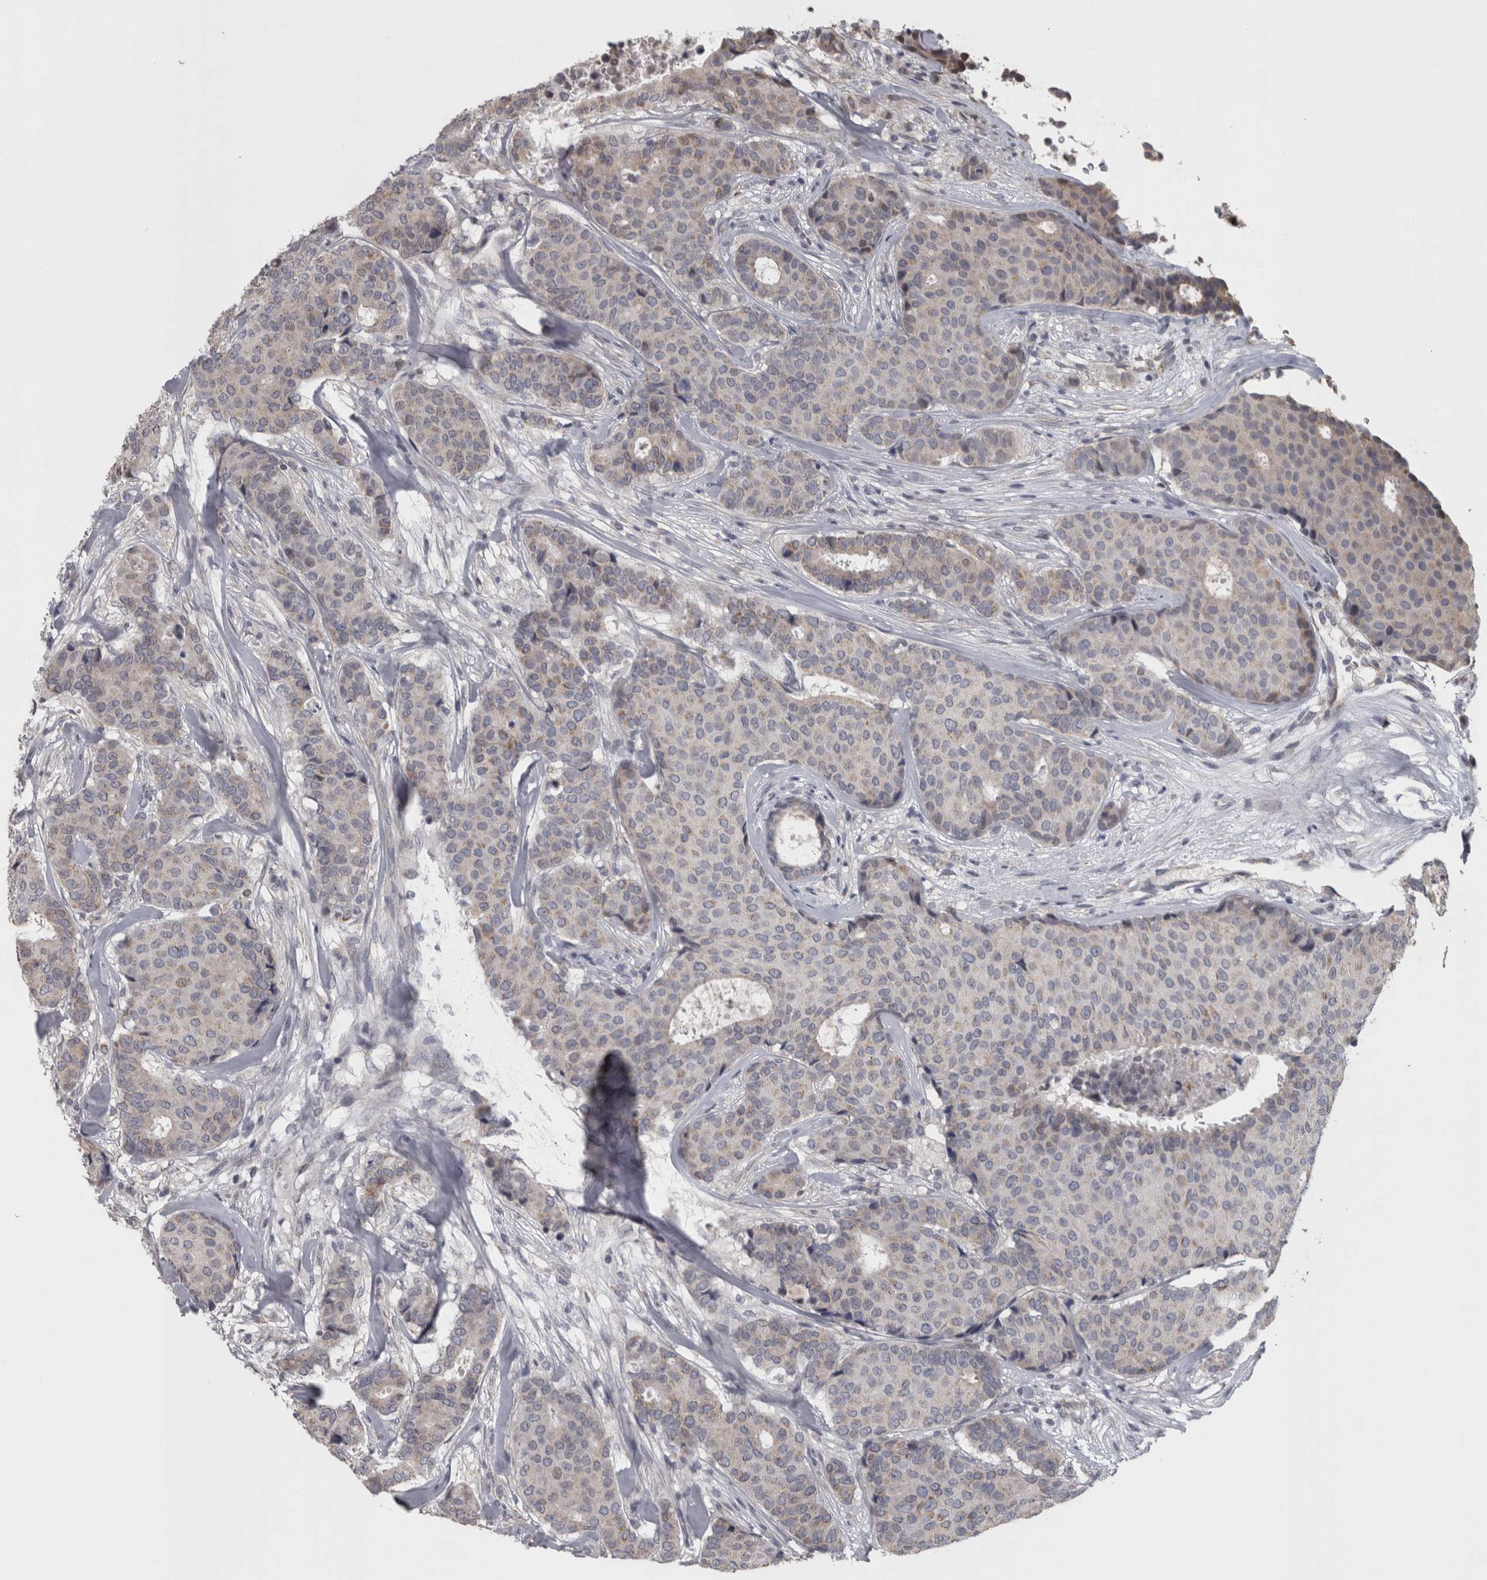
{"staining": {"intensity": "weak", "quantity": "<25%", "location": "cytoplasmic/membranous"}, "tissue": "breast cancer", "cell_type": "Tumor cells", "image_type": "cancer", "snomed": [{"axis": "morphology", "description": "Duct carcinoma"}, {"axis": "topography", "description": "Breast"}], "caption": "Human breast cancer stained for a protein using immunohistochemistry (IHC) displays no positivity in tumor cells.", "gene": "DBT", "patient": {"sex": "female", "age": 75}}